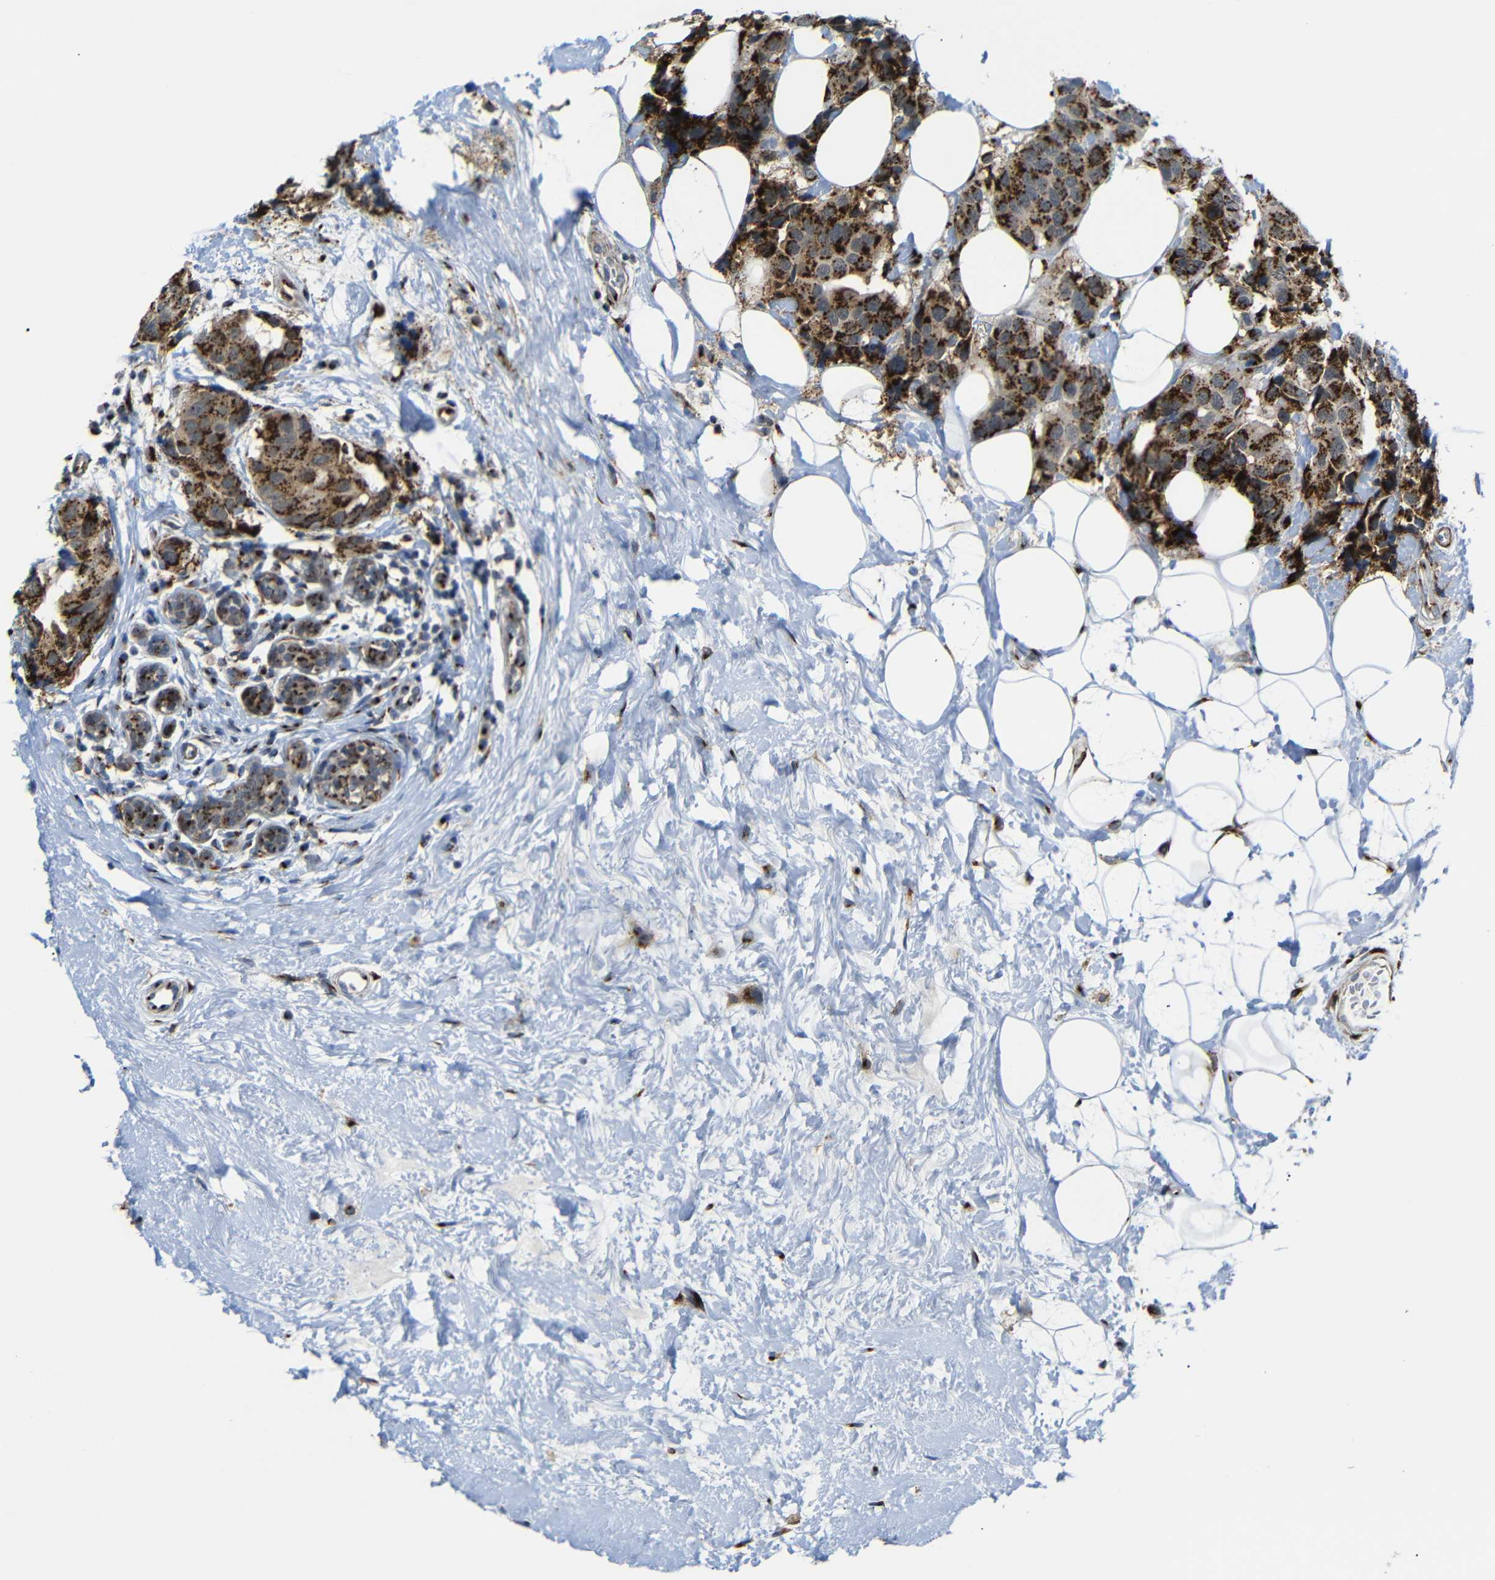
{"staining": {"intensity": "strong", "quantity": ">75%", "location": "cytoplasmic/membranous"}, "tissue": "breast cancer", "cell_type": "Tumor cells", "image_type": "cancer", "snomed": [{"axis": "morphology", "description": "Normal tissue, NOS"}, {"axis": "morphology", "description": "Duct carcinoma"}, {"axis": "topography", "description": "Breast"}], "caption": "This histopathology image shows IHC staining of human intraductal carcinoma (breast), with high strong cytoplasmic/membranous expression in about >75% of tumor cells.", "gene": "TGOLN2", "patient": {"sex": "female", "age": 39}}